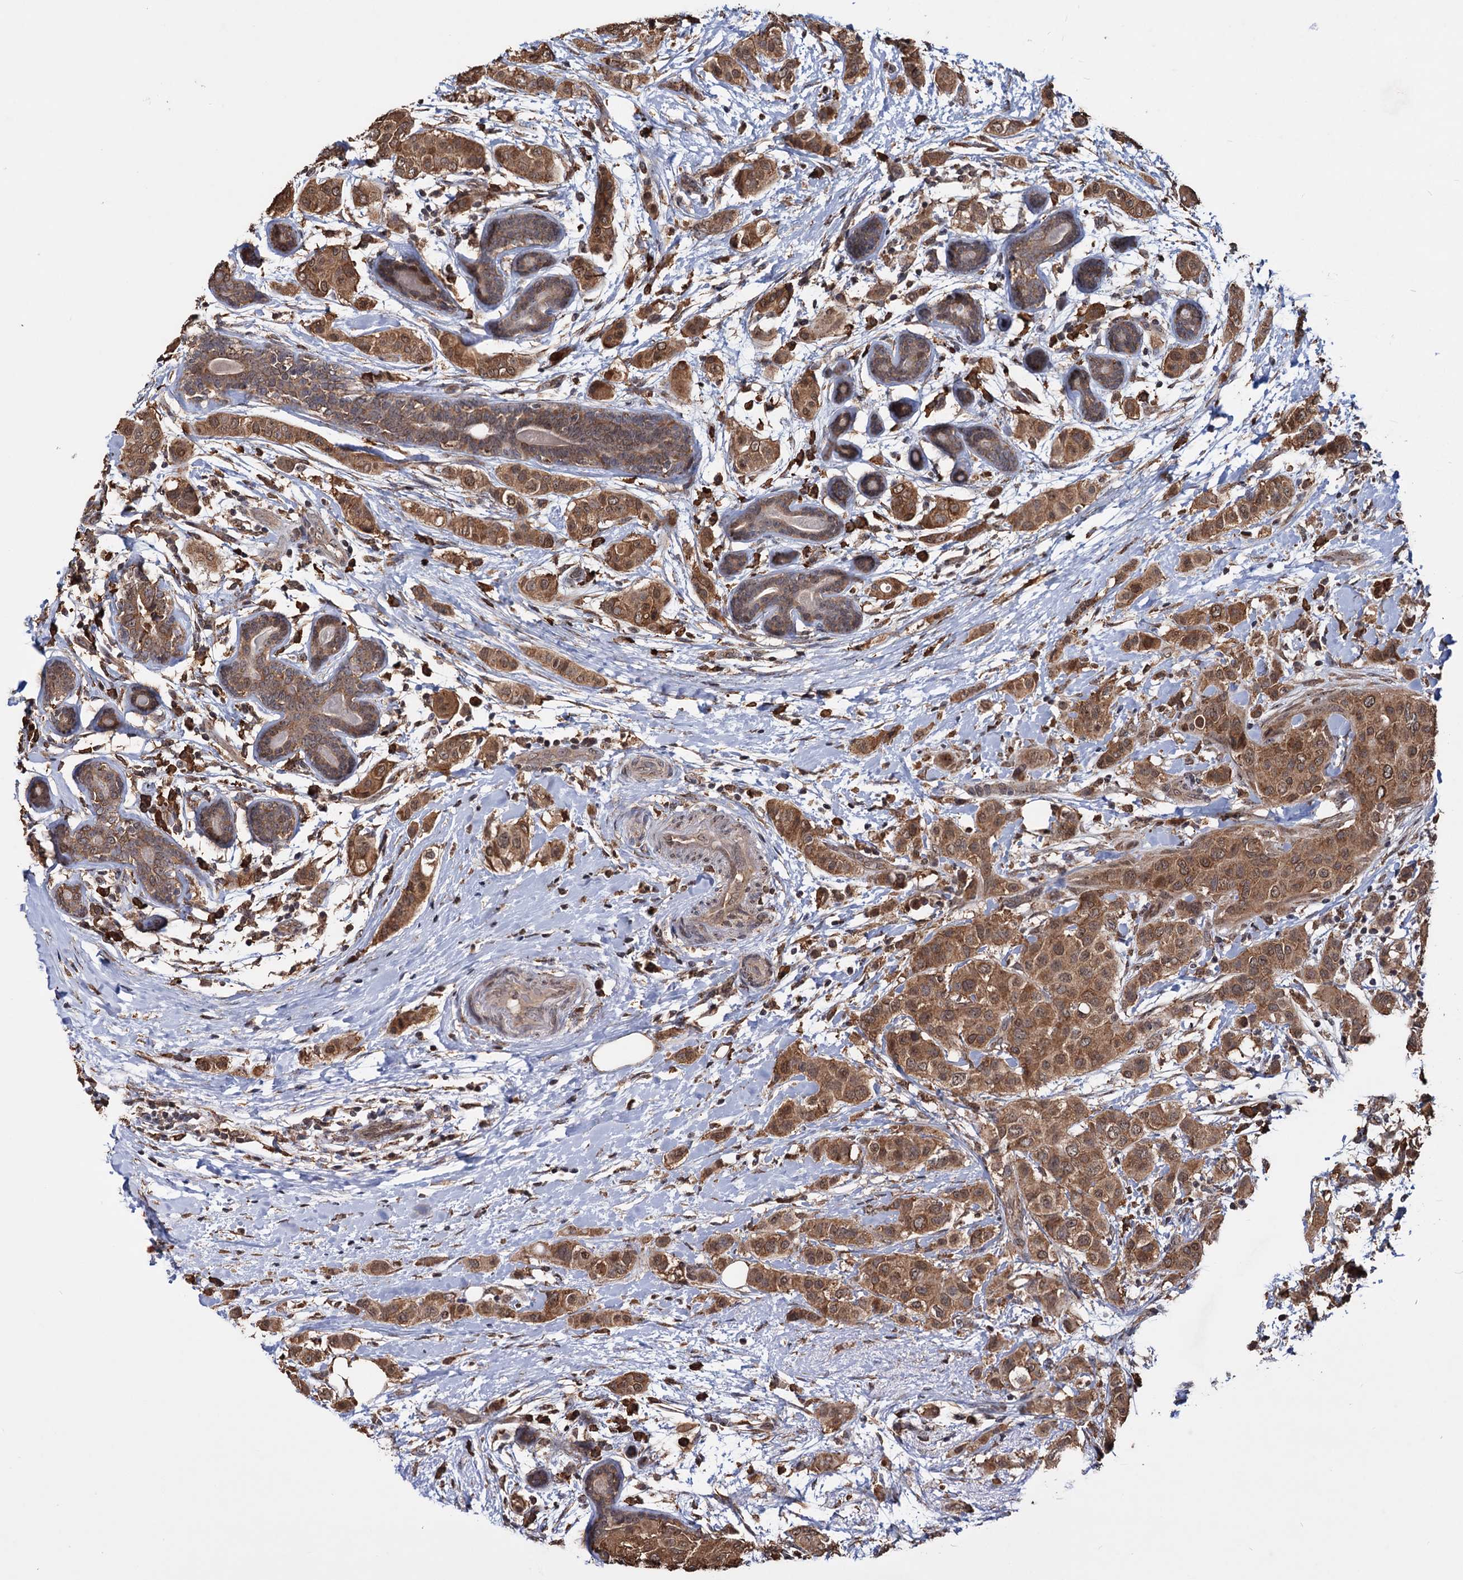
{"staining": {"intensity": "moderate", "quantity": ">75%", "location": "cytoplasmic/membranous"}, "tissue": "breast cancer", "cell_type": "Tumor cells", "image_type": "cancer", "snomed": [{"axis": "morphology", "description": "Lobular carcinoma"}, {"axis": "topography", "description": "Breast"}], "caption": "Immunohistochemical staining of human breast lobular carcinoma exhibits moderate cytoplasmic/membranous protein positivity in approximately >75% of tumor cells.", "gene": "TBC1D12", "patient": {"sex": "female", "age": 51}}